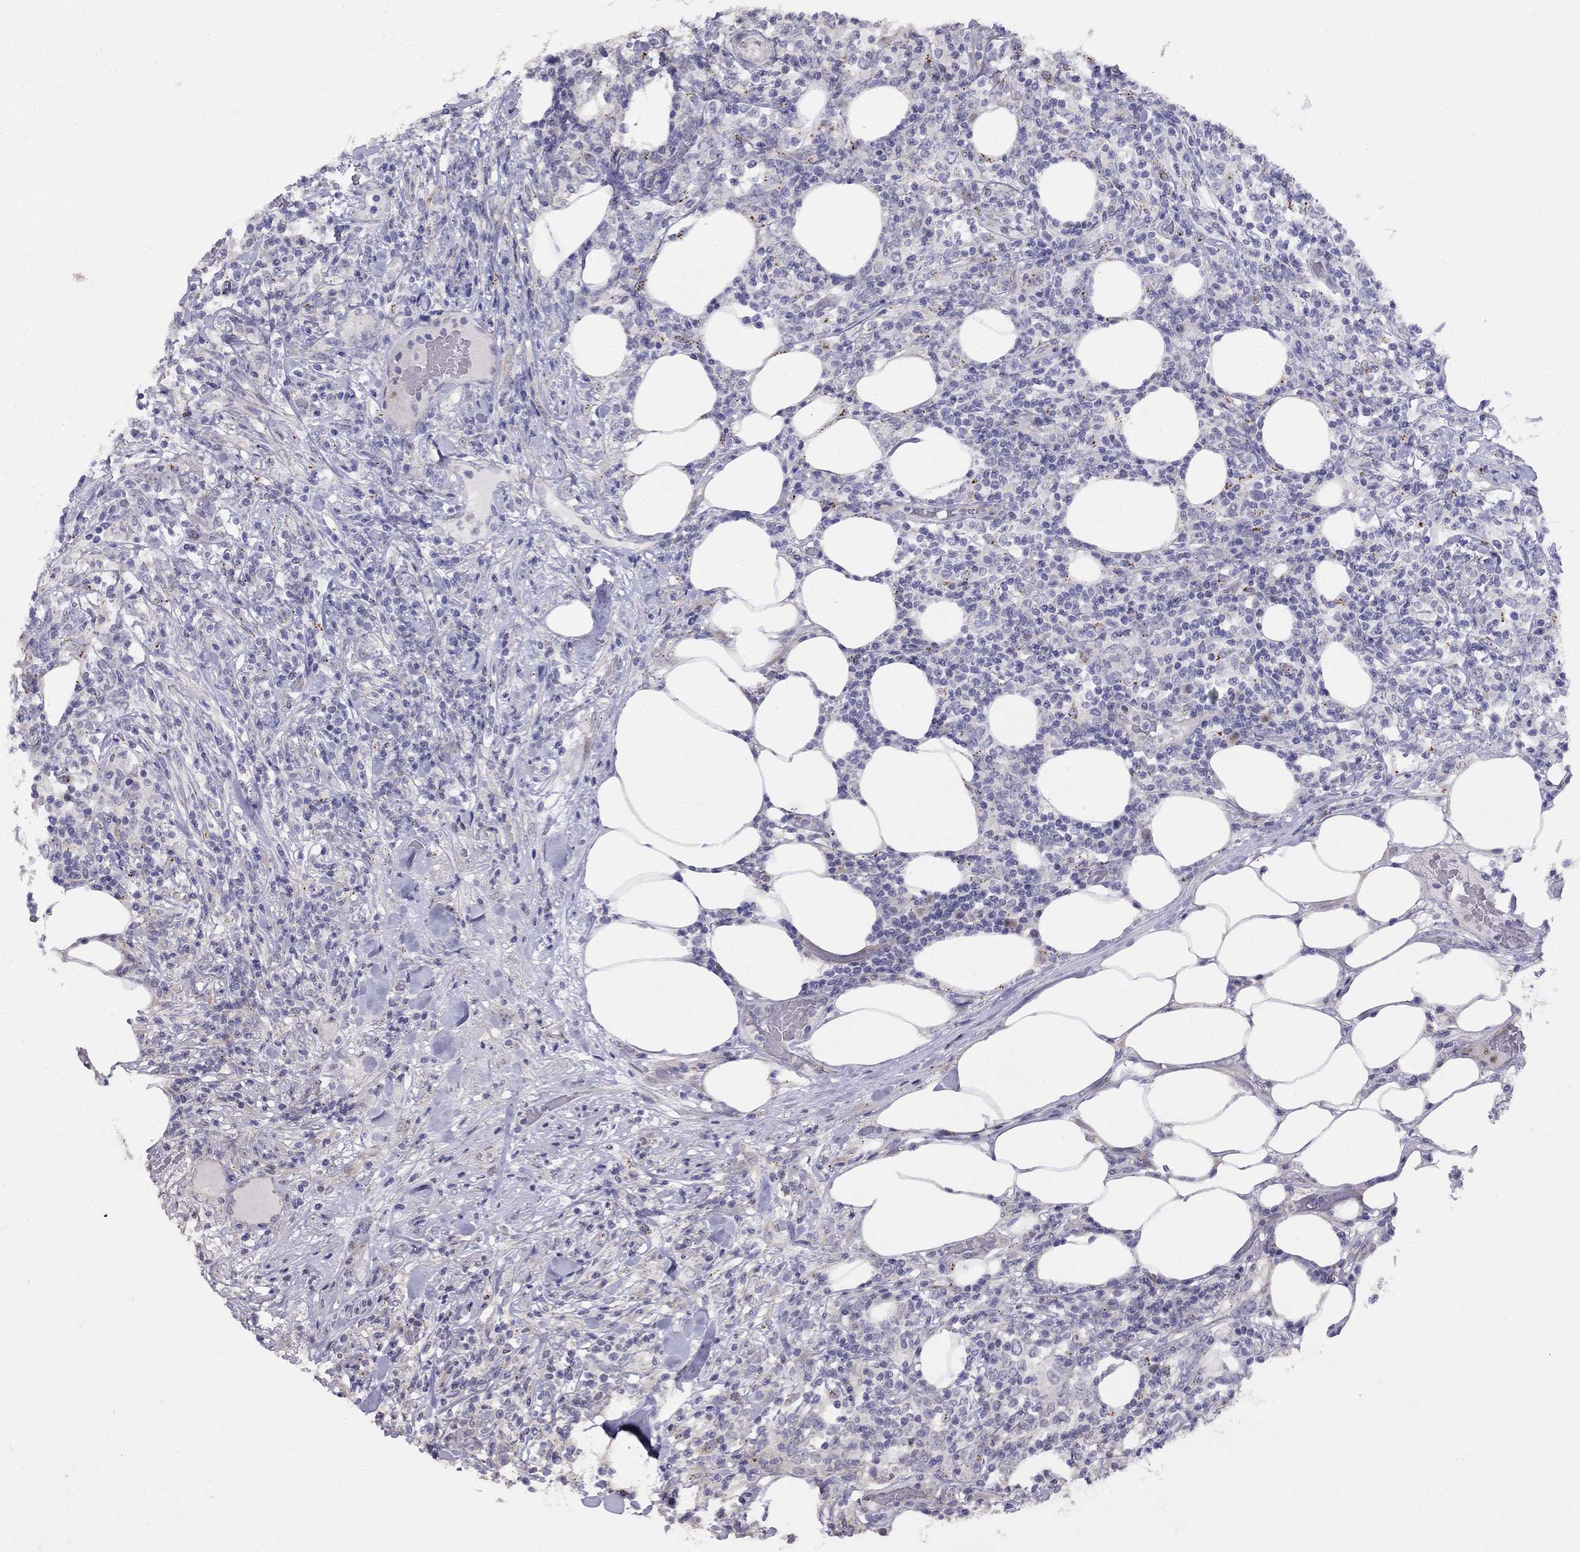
{"staining": {"intensity": "negative", "quantity": "none", "location": "none"}, "tissue": "lymphoma", "cell_type": "Tumor cells", "image_type": "cancer", "snomed": [{"axis": "morphology", "description": "Malignant lymphoma, non-Hodgkin's type, High grade"}, {"axis": "topography", "description": "Lymph node"}], "caption": "Immunohistochemistry (IHC) of high-grade malignant lymphoma, non-Hodgkin's type exhibits no positivity in tumor cells.", "gene": "MAGEB4", "patient": {"sex": "female", "age": 84}}